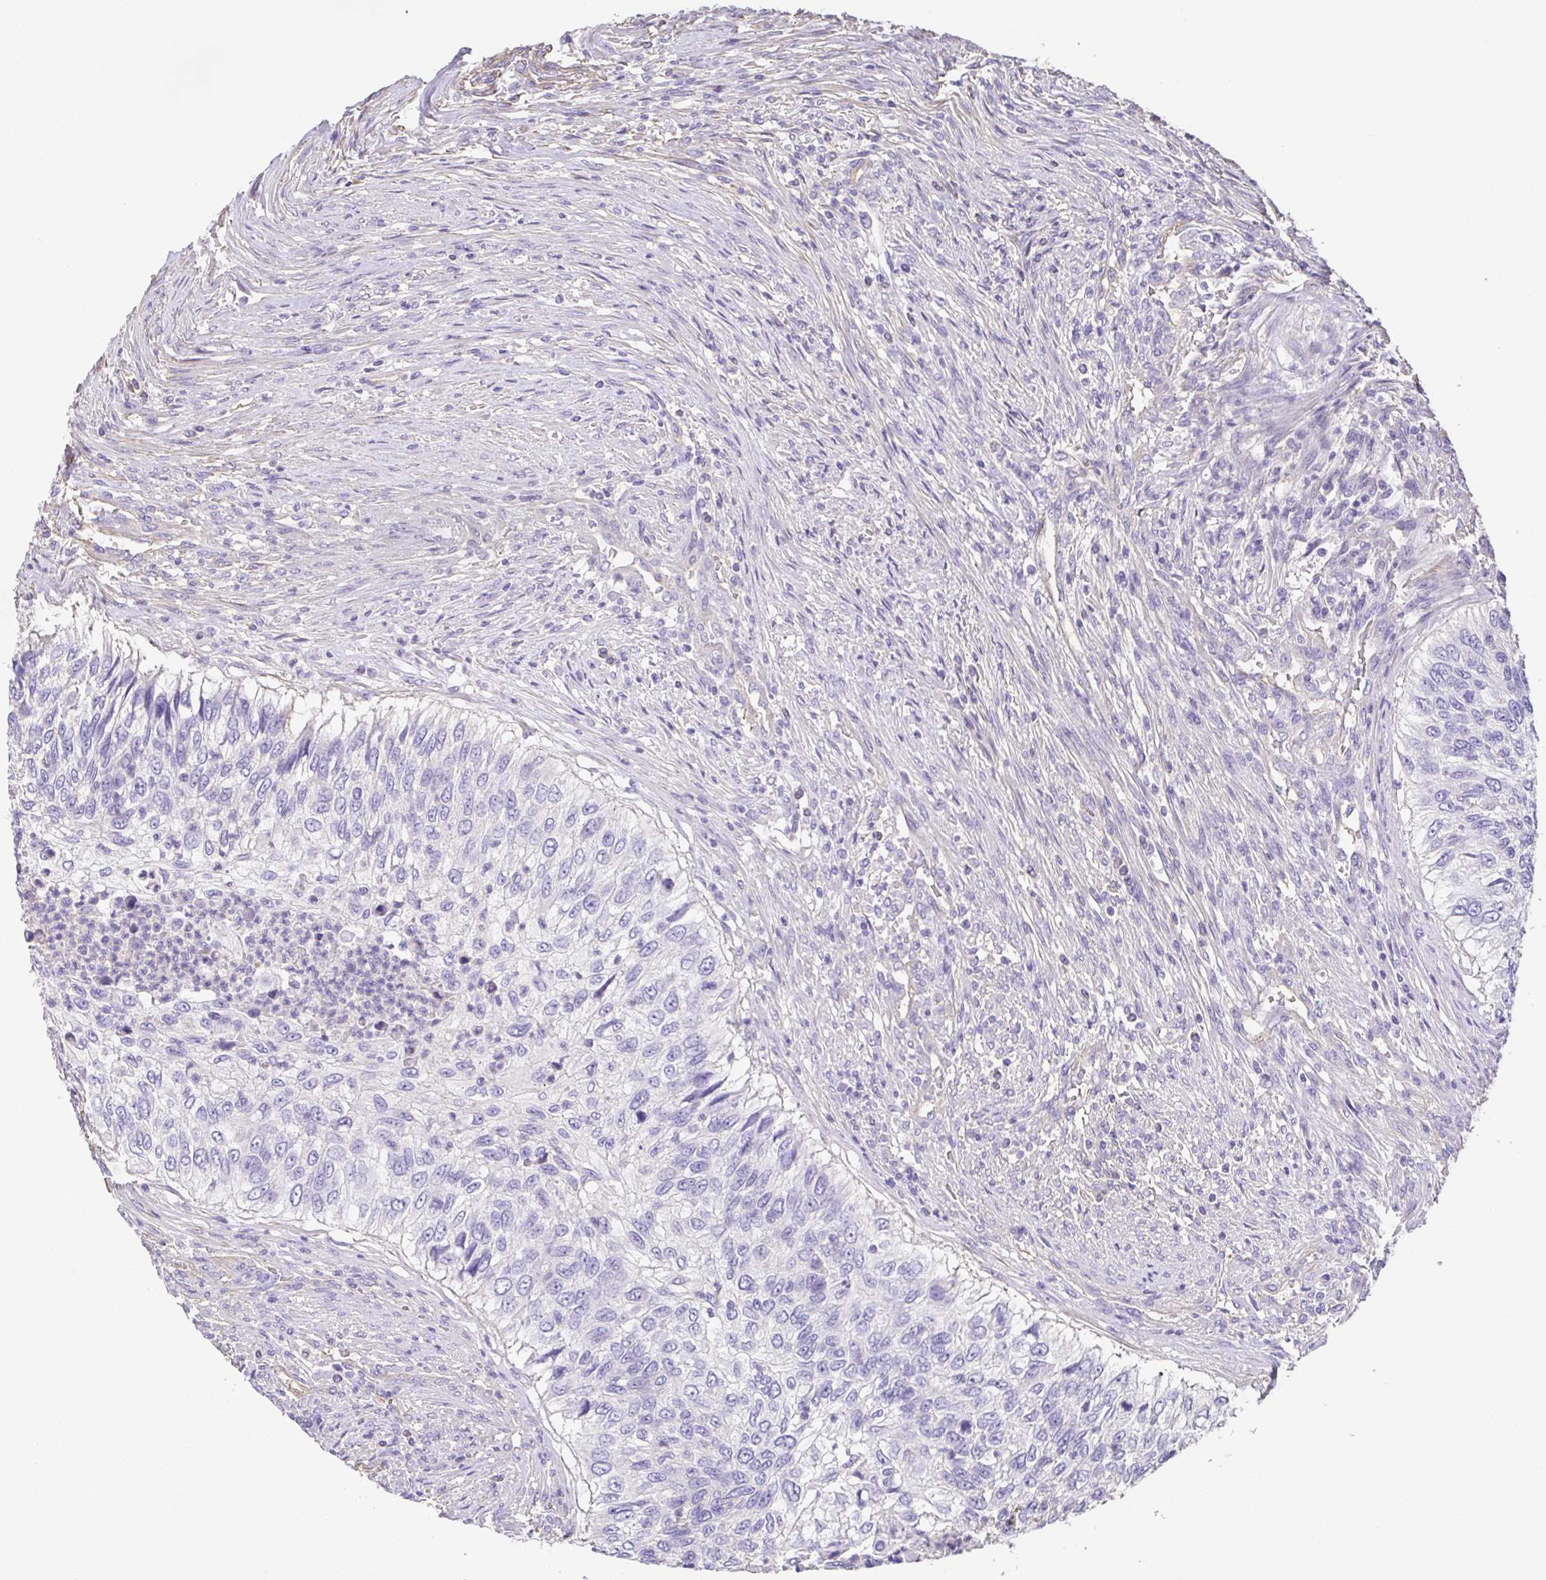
{"staining": {"intensity": "negative", "quantity": "none", "location": "none"}, "tissue": "urothelial cancer", "cell_type": "Tumor cells", "image_type": "cancer", "snomed": [{"axis": "morphology", "description": "Urothelial carcinoma, High grade"}, {"axis": "topography", "description": "Urinary bladder"}], "caption": "Immunohistochemistry micrograph of neoplastic tissue: human urothelial cancer stained with DAB displays no significant protein positivity in tumor cells.", "gene": "MYL6", "patient": {"sex": "female", "age": 60}}